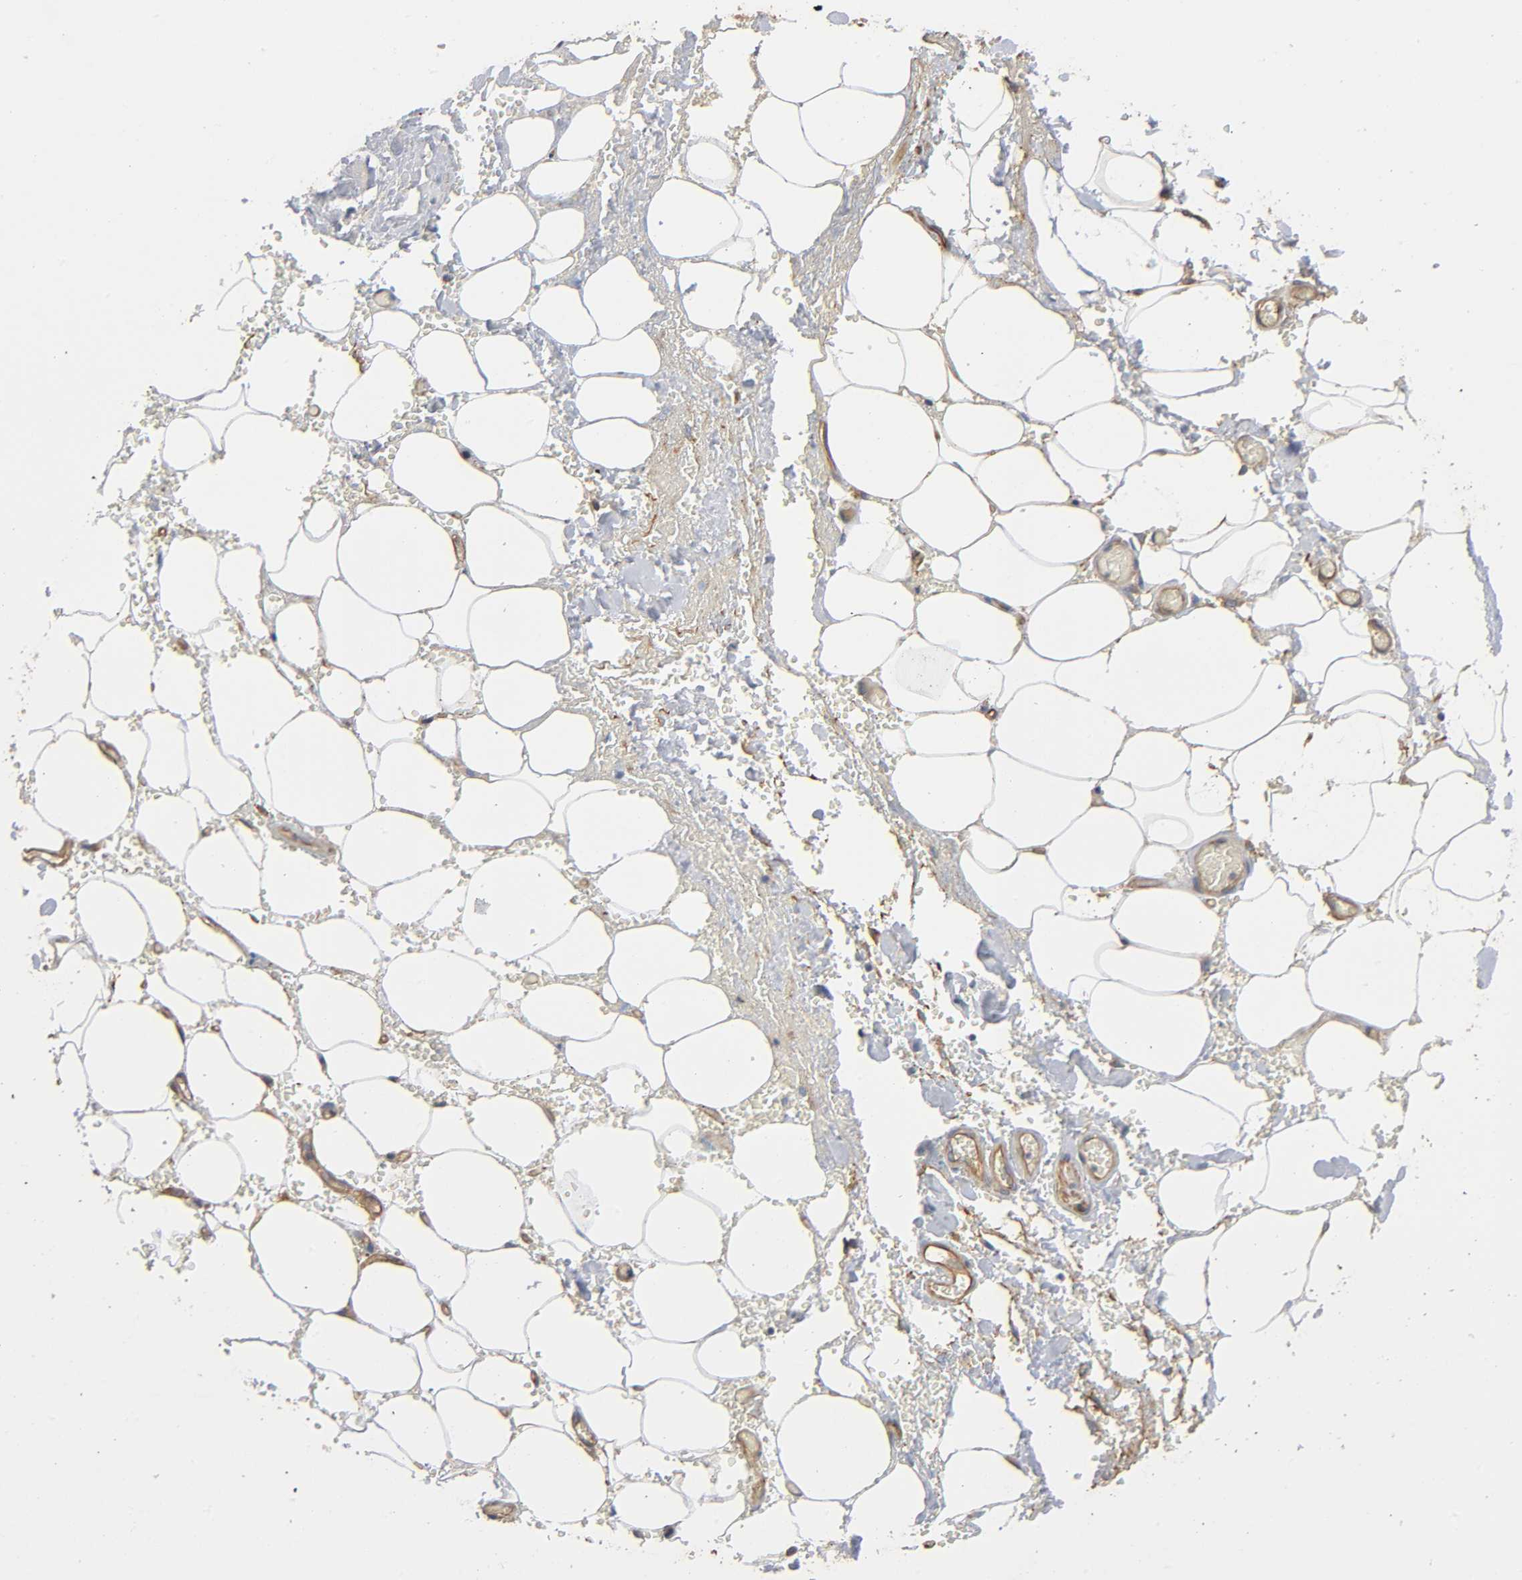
{"staining": {"intensity": "moderate", "quantity": "<25%", "location": "cytoplasmic/membranous"}, "tissue": "adipose tissue", "cell_type": "Adipocytes", "image_type": "normal", "snomed": [{"axis": "morphology", "description": "Normal tissue, NOS"}, {"axis": "morphology", "description": "Cholangiocarcinoma"}, {"axis": "topography", "description": "Liver"}, {"axis": "topography", "description": "Peripheral nerve tissue"}], "caption": "Immunohistochemistry of unremarkable human adipose tissue shows low levels of moderate cytoplasmic/membranous expression in approximately <25% of adipocytes. Using DAB (brown) and hematoxylin (blue) stains, captured at high magnification using brightfield microscopy.", "gene": "MARS1", "patient": {"sex": "male", "age": 50}}